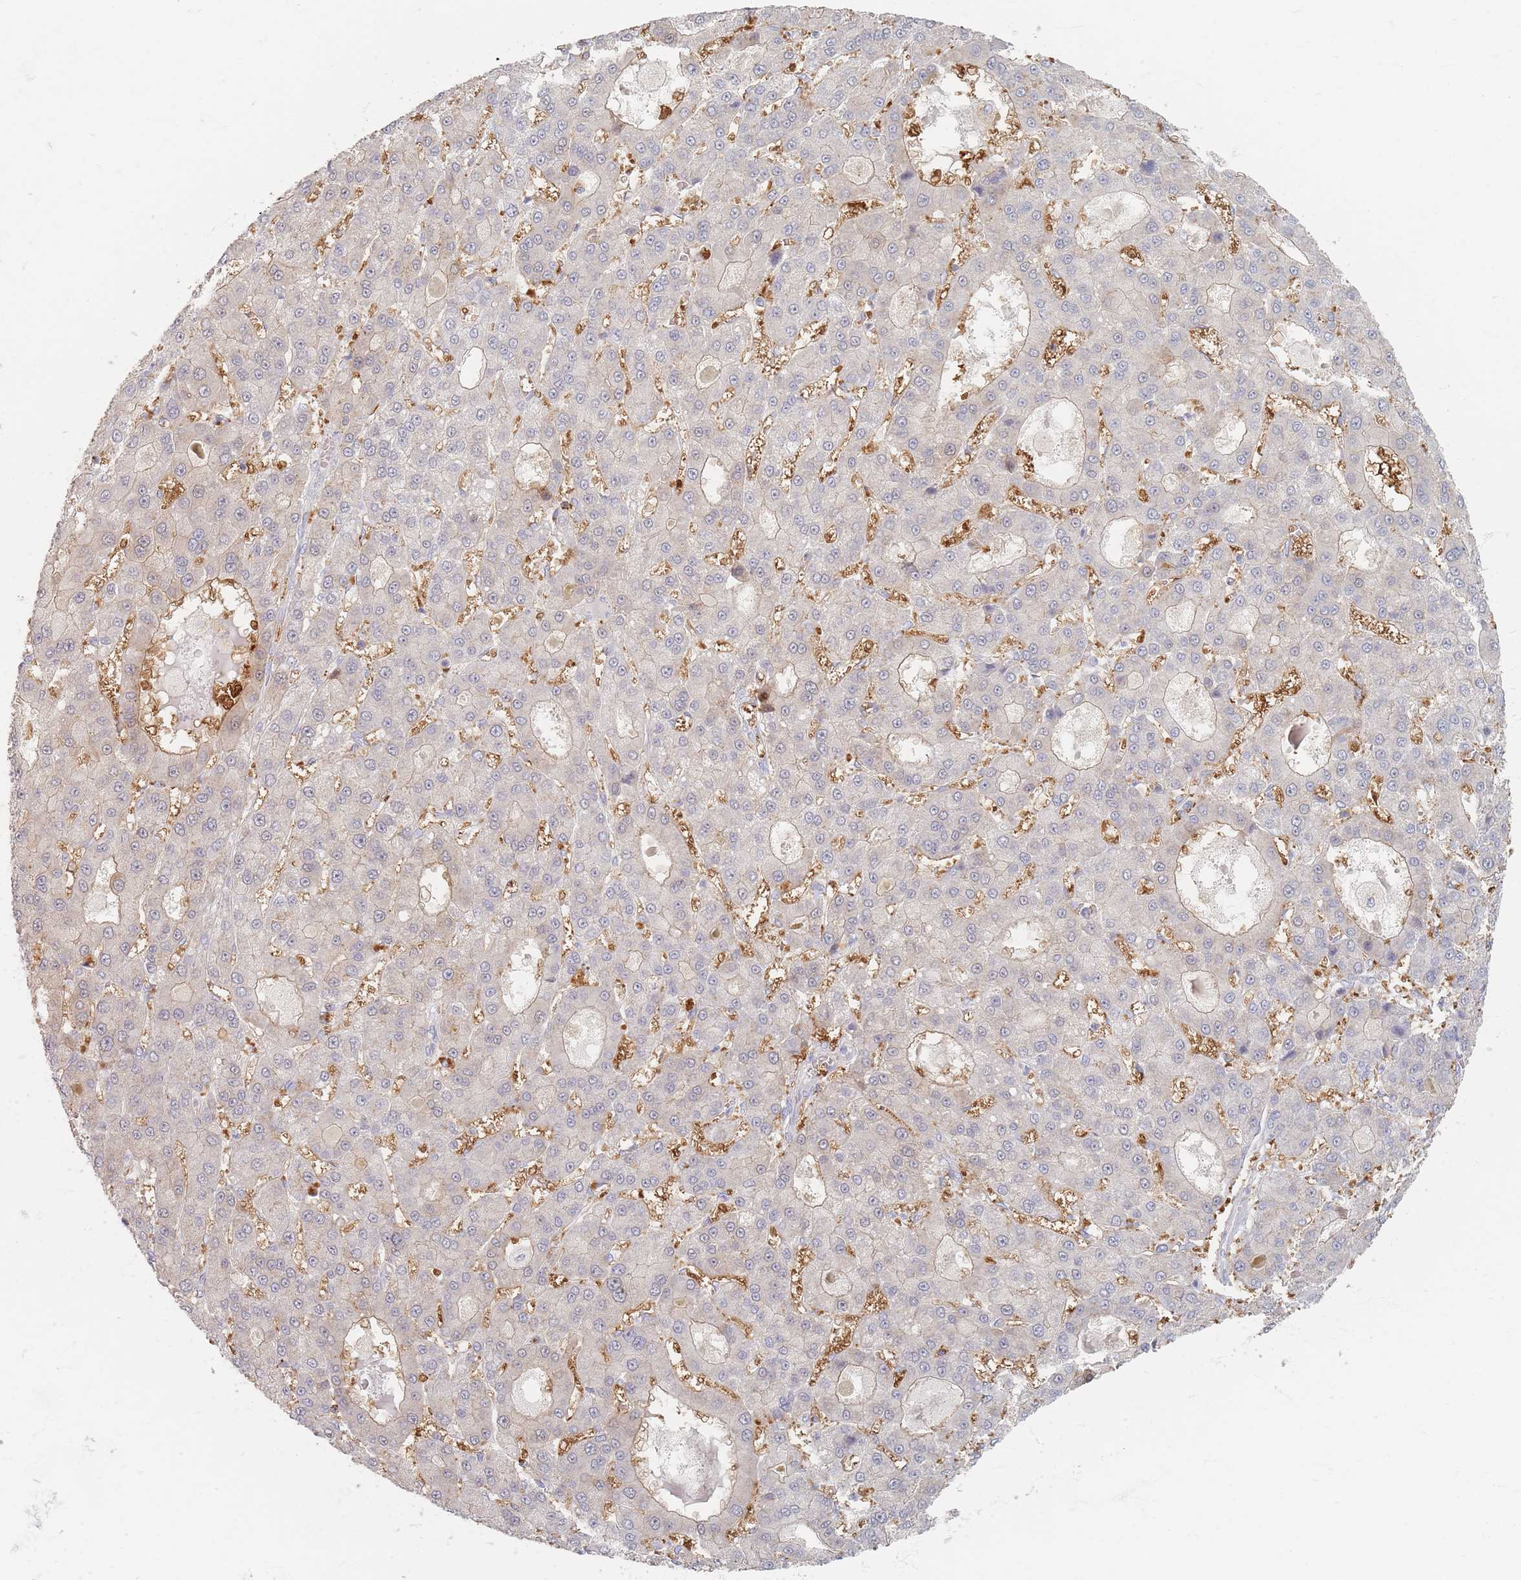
{"staining": {"intensity": "negative", "quantity": "none", "location": "none"}, "tissue": "liver cancer", "cell_type": "Tumor cells", "image_type": "cancer", "snomed": [{"axis": "morphology", "description": "Carcinoma, Hepatocellular, NOS"}, {"axis": "topography", "description": "Liver"}], "caption": "Immunohistochemistry image of human liver hepatocellular carcinoma stained for a protein (brown), which reveals no staining in tumor cells.", "gene": "SLC2A11", "patient": {"sex": "male", "age": 70}}